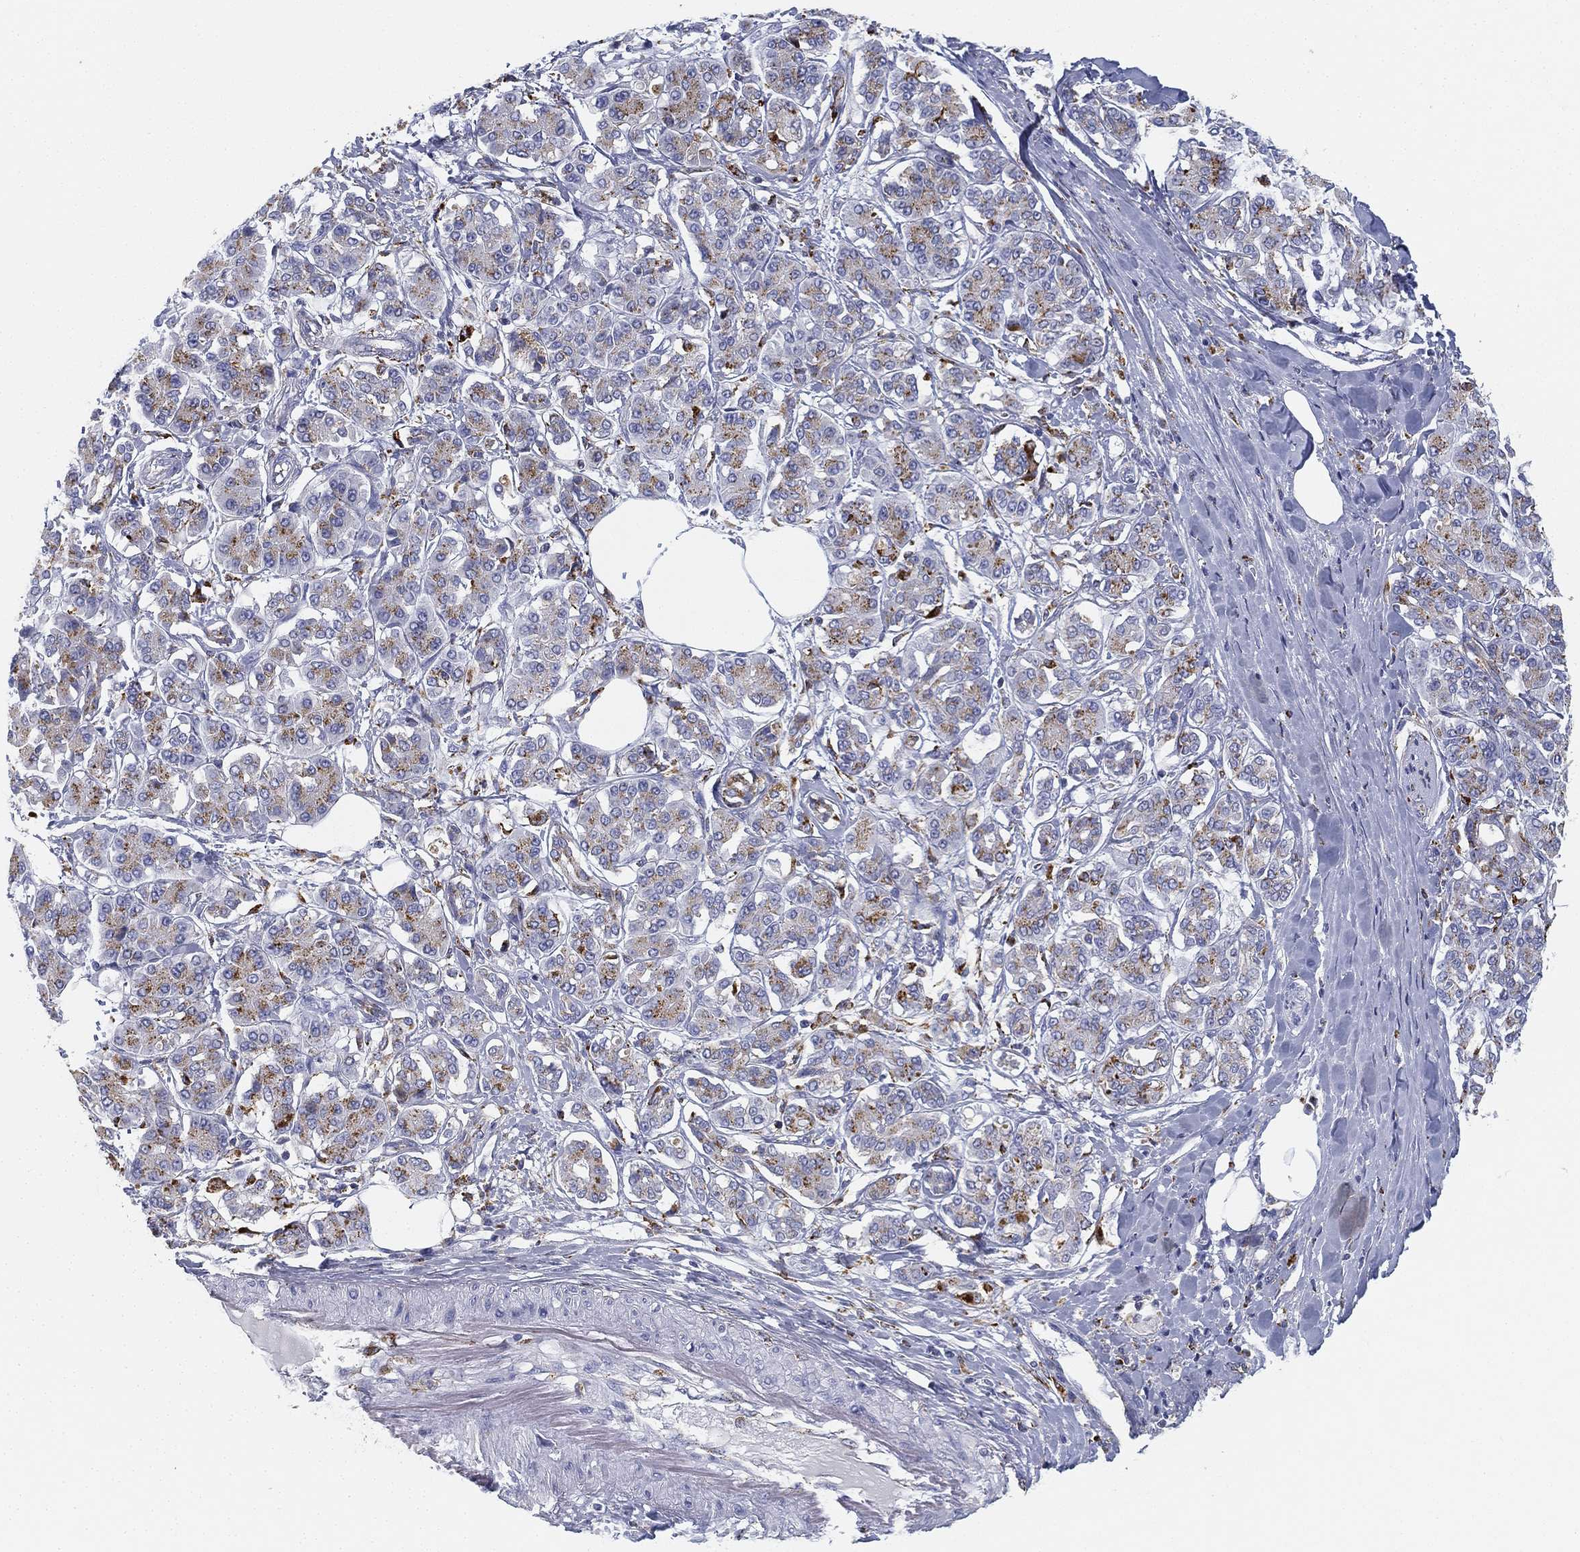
{"staining": {"intensity": "weak", "quantity": "25%-75%", "location": "cytoplasmic/membranous"}, "tissue": "pancreatic cancer", "cell_type": "Tumor cells", "image_type": "cancer", "snomed": [{"axis": "morphology", "description": "Adenocarcinoma, NOS"}, {"axis": "topography", "description": "Pancreas"}], "caption": "An immunohistochemistry (IHC) image of tumor tissue is shown. Protein staining in brown highlights weak cytoplasmic/membranous positivity in pancreatic cancer within tumor cells.", "gene": "NPC2", "patient": {"sex": "female", "age": 56}}